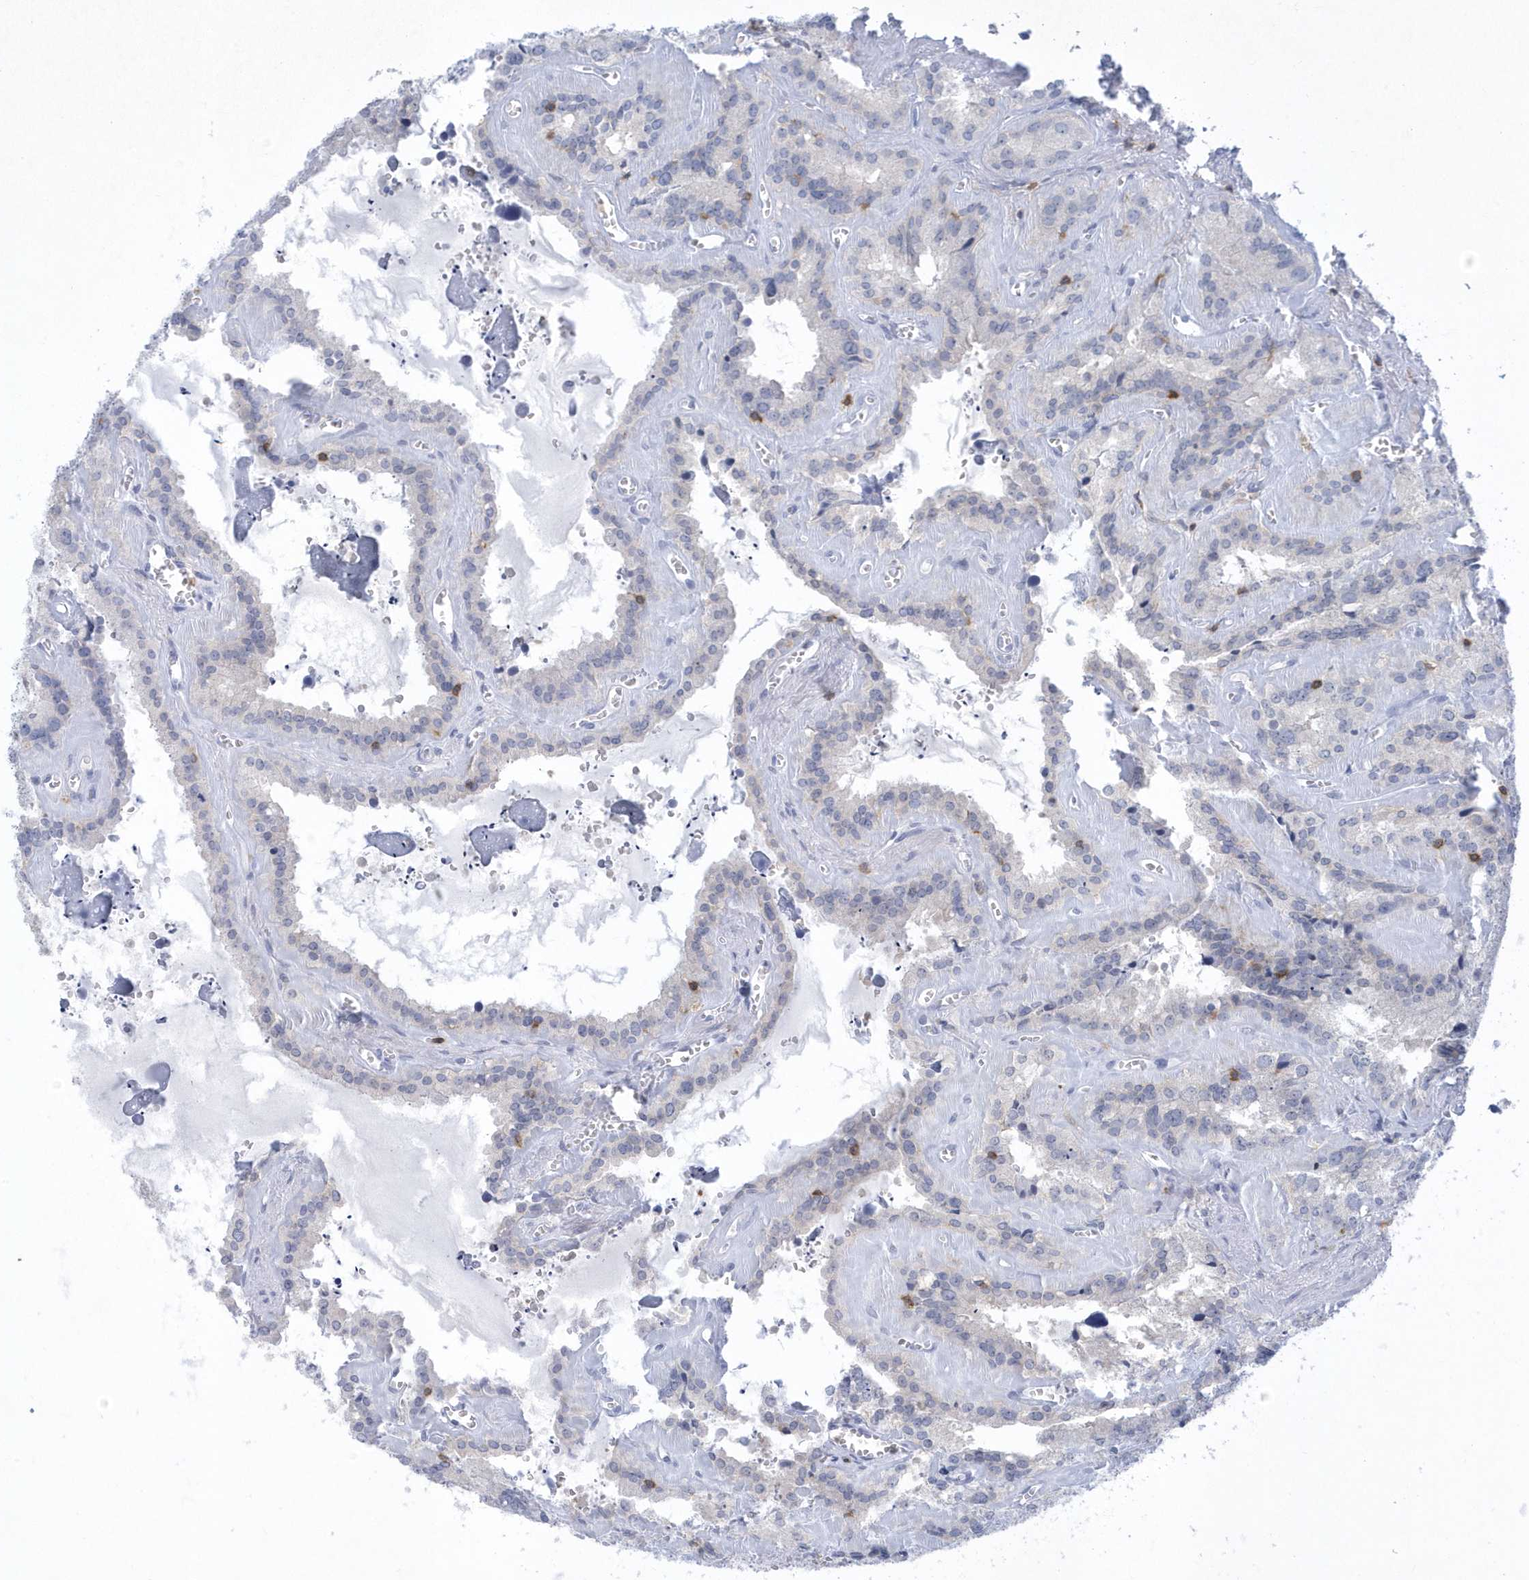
{"staining": {"intensity": "negative", "quantity": "none", "location": "none"}, "tissue": "seminal vesicle", "cell_type": "Glandular cells", "image_type": "normal", "snomed": [{"axis": "morphology", "description": "Normal tissue, NOS"}, {"axis": "topography", "description": "Prostate"}, {"axis": "topography", "description": "Seminal veicle"}], "caption": "A high-resolution image shows immunohistochemistry staining of benign seminal vesicle, which reveals no significant positivity in glandular cells.", "gene": "PSD4", "patient": {"sex": "male", "age": 59}}